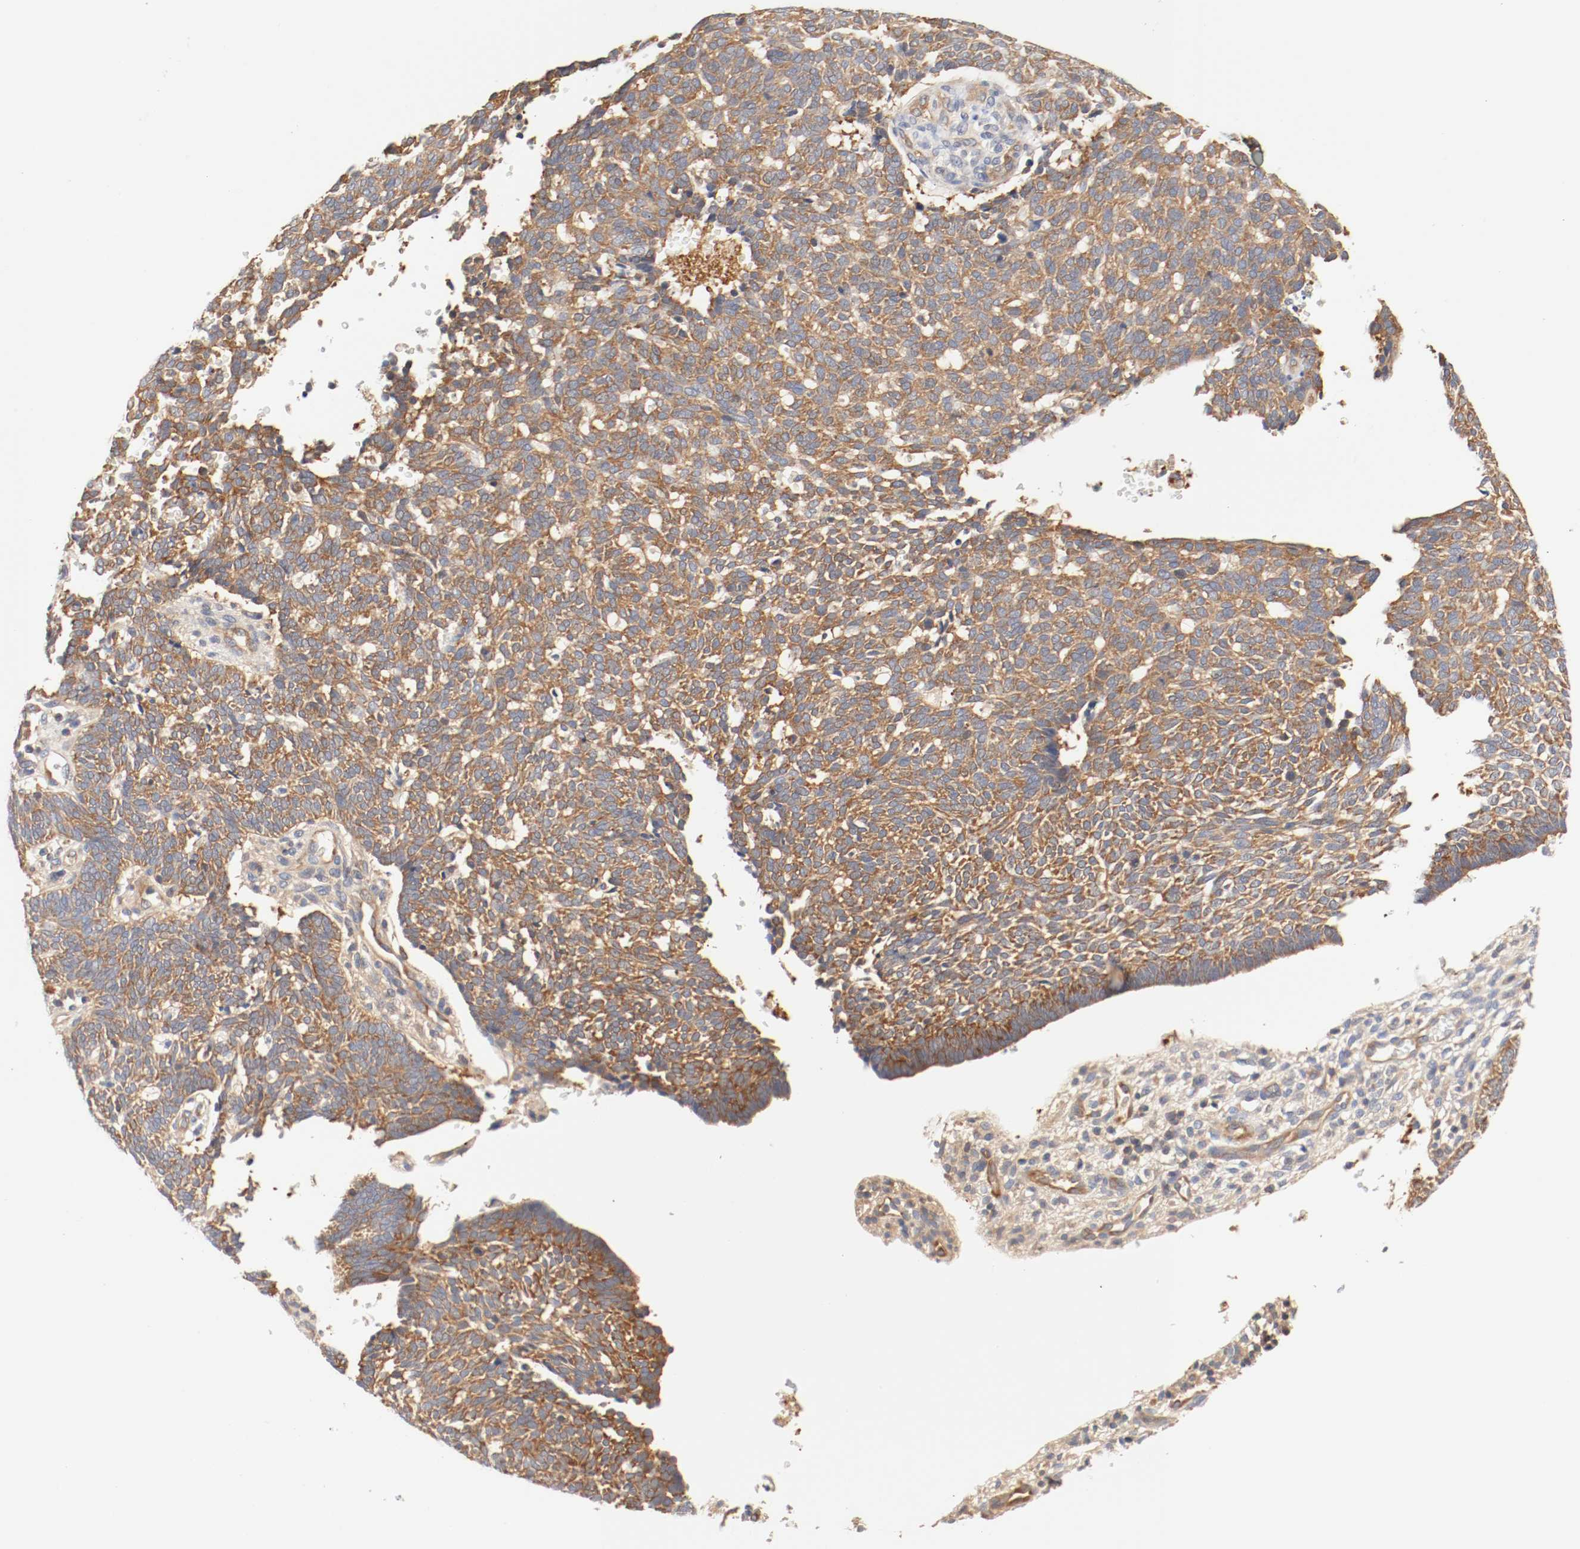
{"staining": {"intensity": "strong", "quantity": ">75%", "location": "cytoplasmic/membranous"}, "tissue": "skin cancer", "cell_type": "Tumor cells", "image_type": "cancer", "snomed": [{"axis": "morphology", "description": "Normal tissue, NOS"}, {"axis": "morphology", "description": "Basal cell carcinoma"}, {"axis": "topography", "description": "Skin"}], "caption": "Immunohistochemical staining of skin cancer (basal cell carcinoma) reveals high levels of strong cytoplasmic/membranous expression in about >75% of tumor cells.", "gene": "GIT1", "patient": {"sex": "male", "age": 87}}